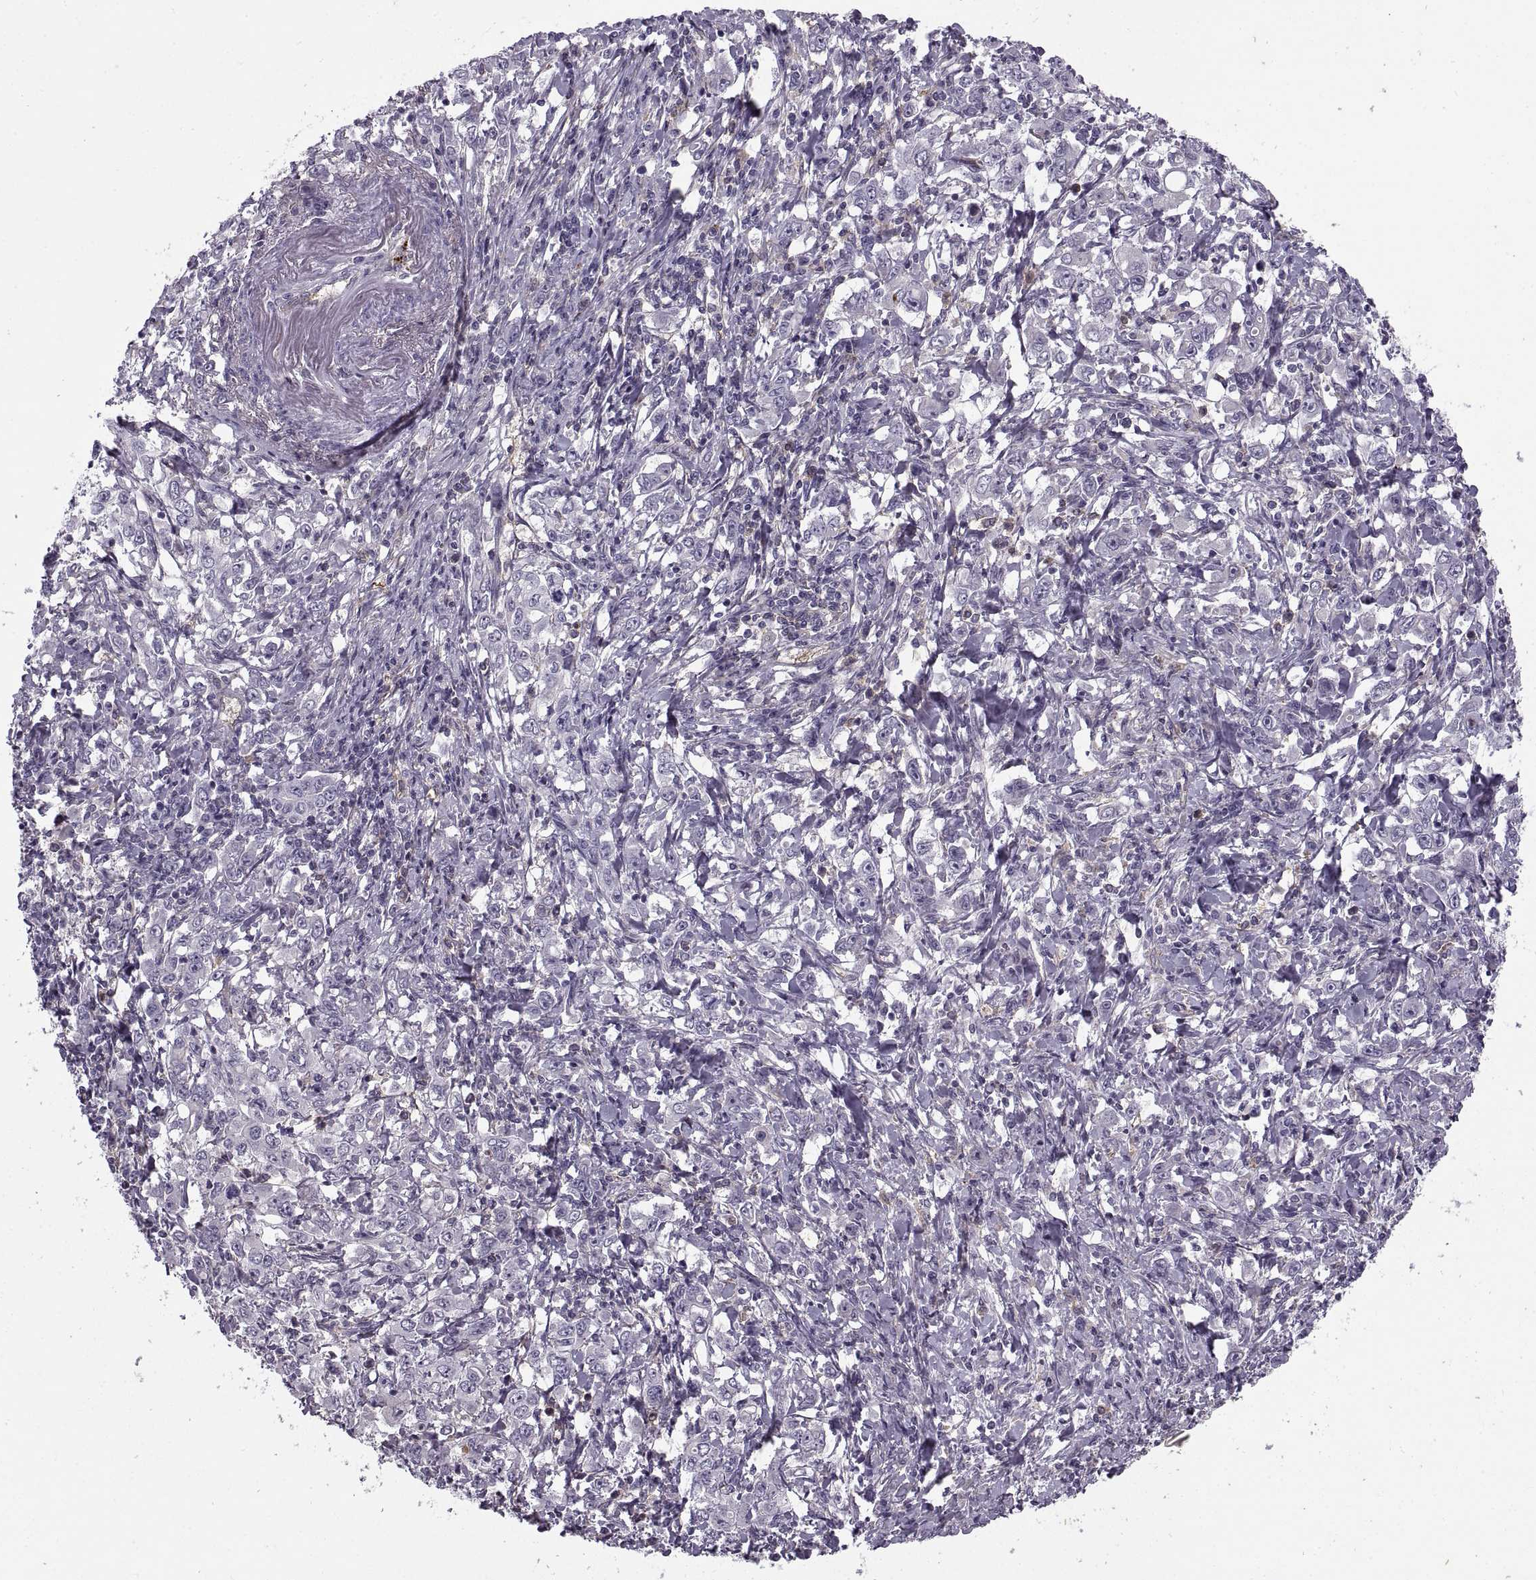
{"staining": {"intensity": "negative", "quantity": "none", "location": "none"}, "tissue": "stomach cancer", "cell_type": "Tumor cells", "image_type": "cancer", "snomed": [{"axis": "morphology", "description": "Adenocarcinoma, NOS"}, {"axis": "topography", "description": "Stomach, lower"}], "caption": "Human stomach cancer (adenocarcinoma) stained for a protein using immunohistochemistry demonstrates no staining in tumor cells.", "gene": "RALB", "patient": {"sex": "female", "age": 72}}